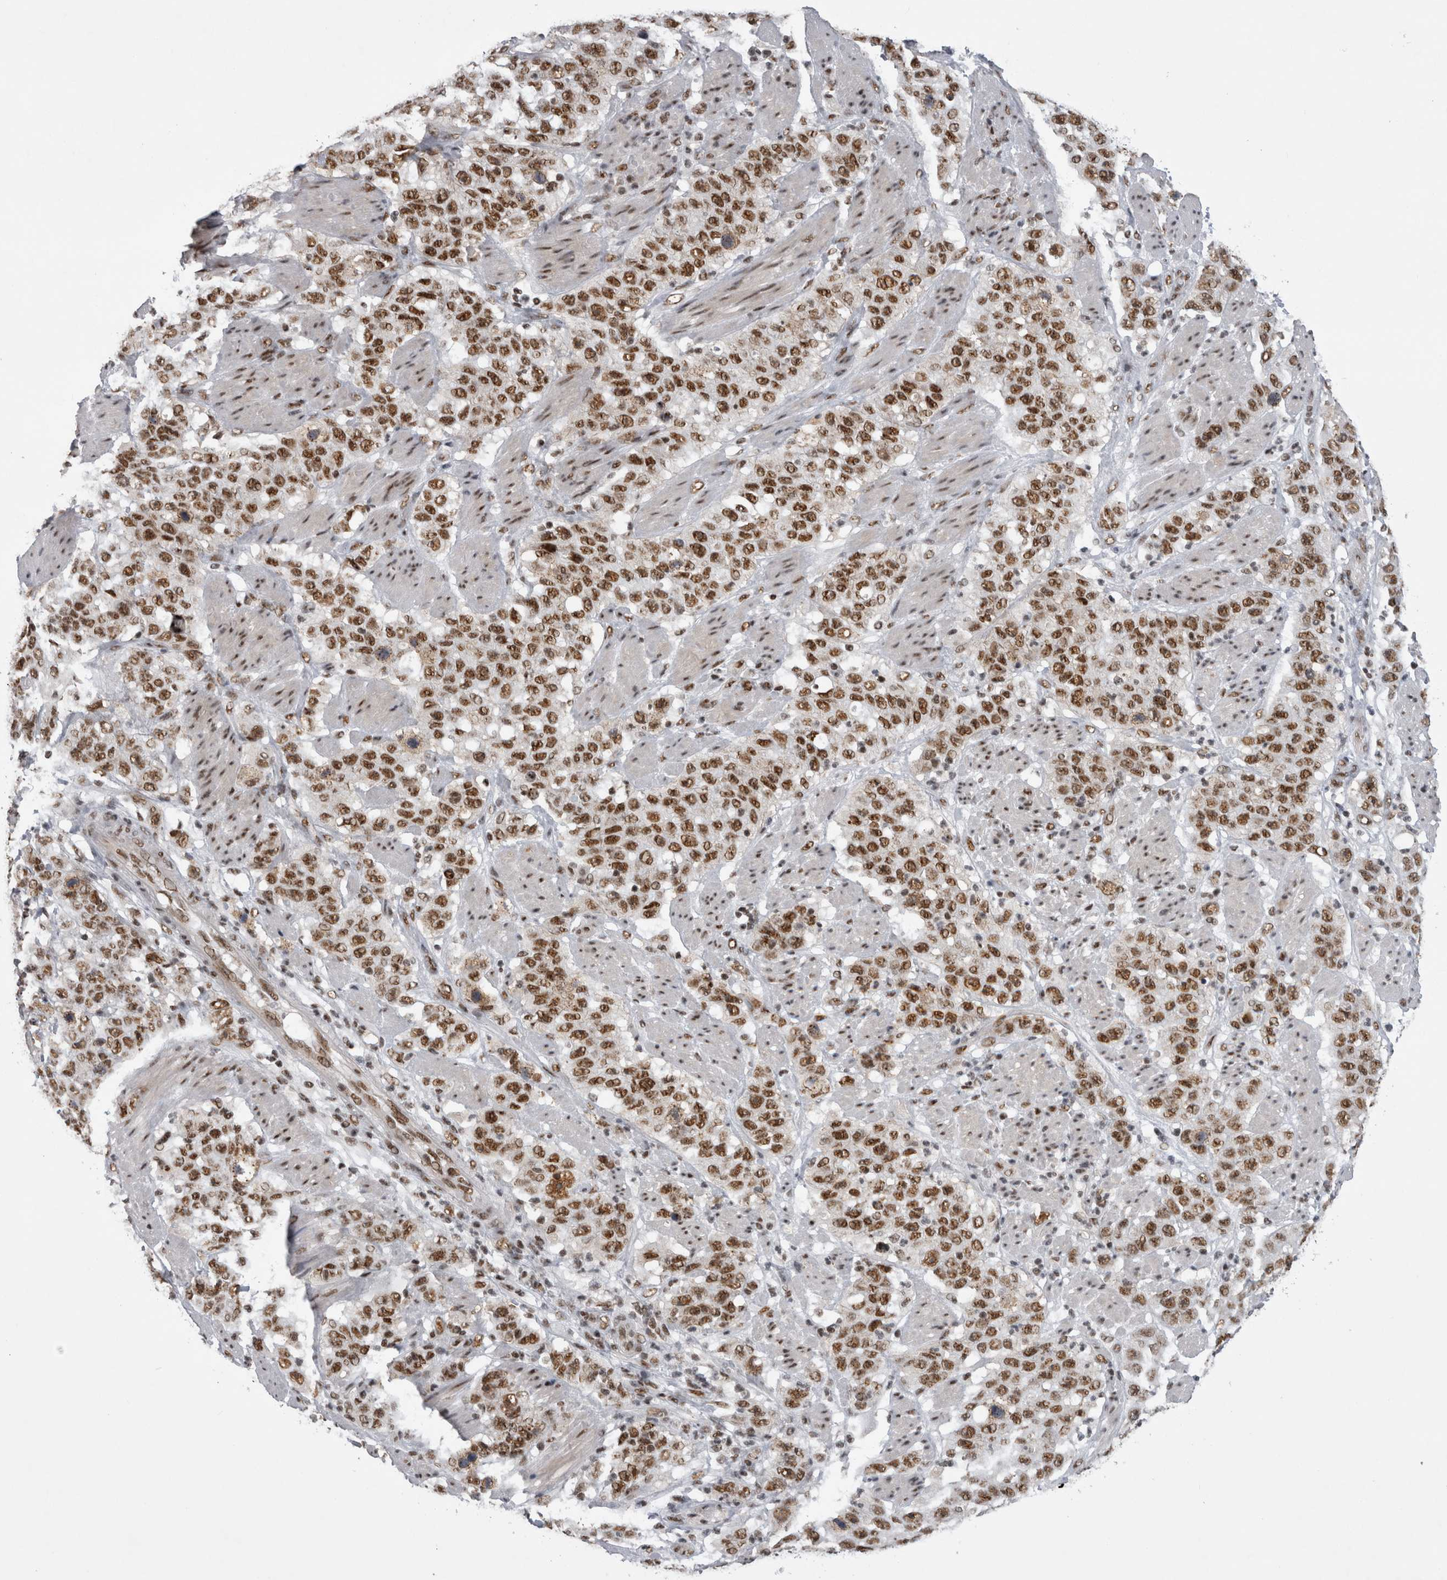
{"staining": {"intensity": "moderate", "quantity": ">75%", "location": "nuclear"}, "tissue": "stomach cancer", "cell_type": "Tumor cells", "image_type": "cancer", "snomed": [{"axis": "morphology", "description": "Adenocarcinoma, NOS"}, {"axis": "topography", "description": "Stomach"}], "caption": "IHC of adenocarcinoma (stomach) exhibits medium levels of moderate nuclear staining in approximately >75% of tumor cells.", "gene": "CDK11A", "patient": {"sex": "male", "age": 48}}